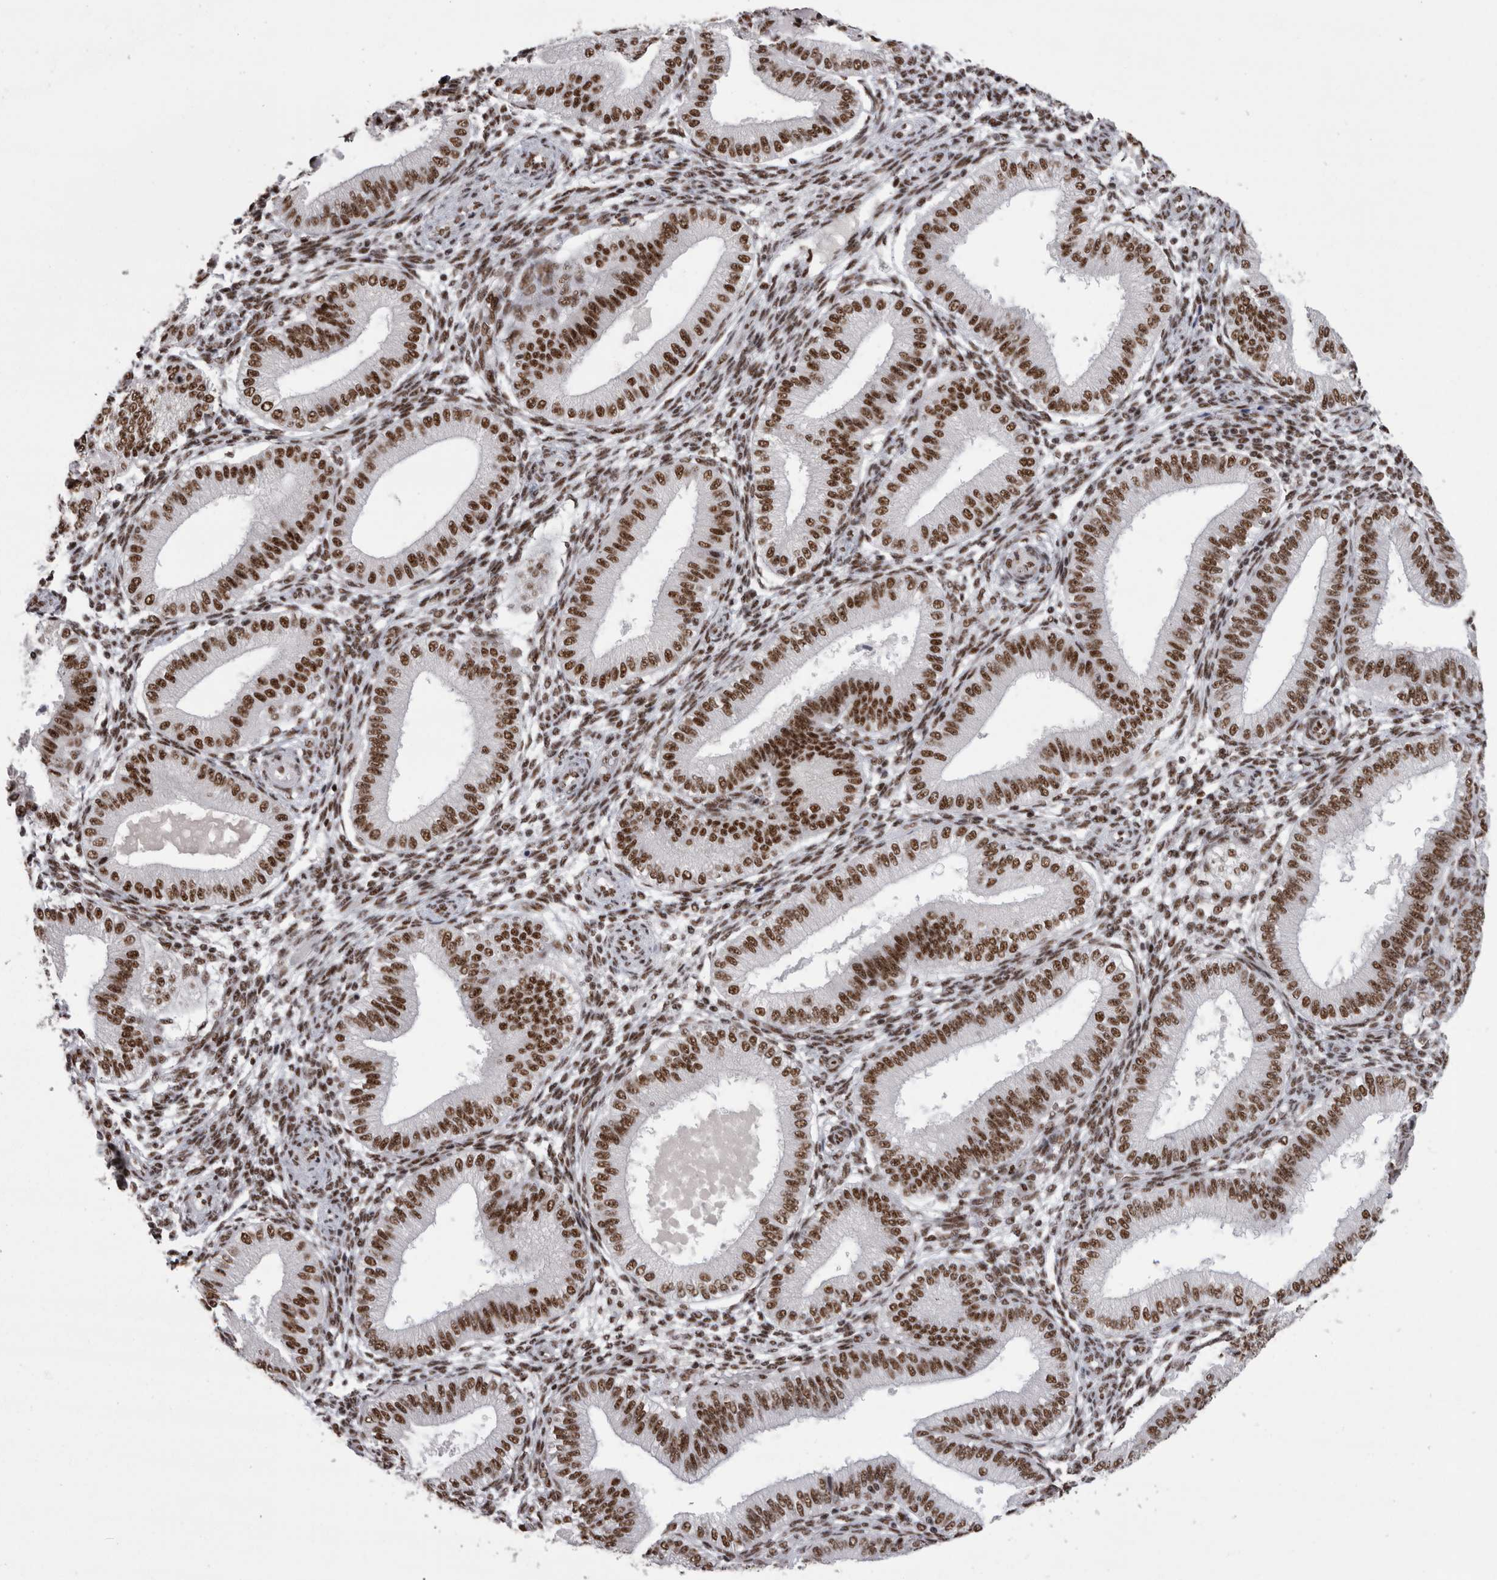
{"staining": {"intensity": "moderate", "quantity": ">75%", "location": "nuclear"}, "tissue": "endometrium", "cell_type": "Cells in endometrial stroma", "image_type": "normal", "snomed": [{"axis": "morphology", "description": "Normal tissue, NOS"}, {"axis": "topography", "description": "Endometrium"}], "caption": "An IHC photomicrograph of normal tissue is shown. Protein staining in brown labels moderate nuclear positivity in endometrium within cells in endometrial stroma.", "gene": "SNRNP40", "patient": {"sex": "female", "age": 39}}